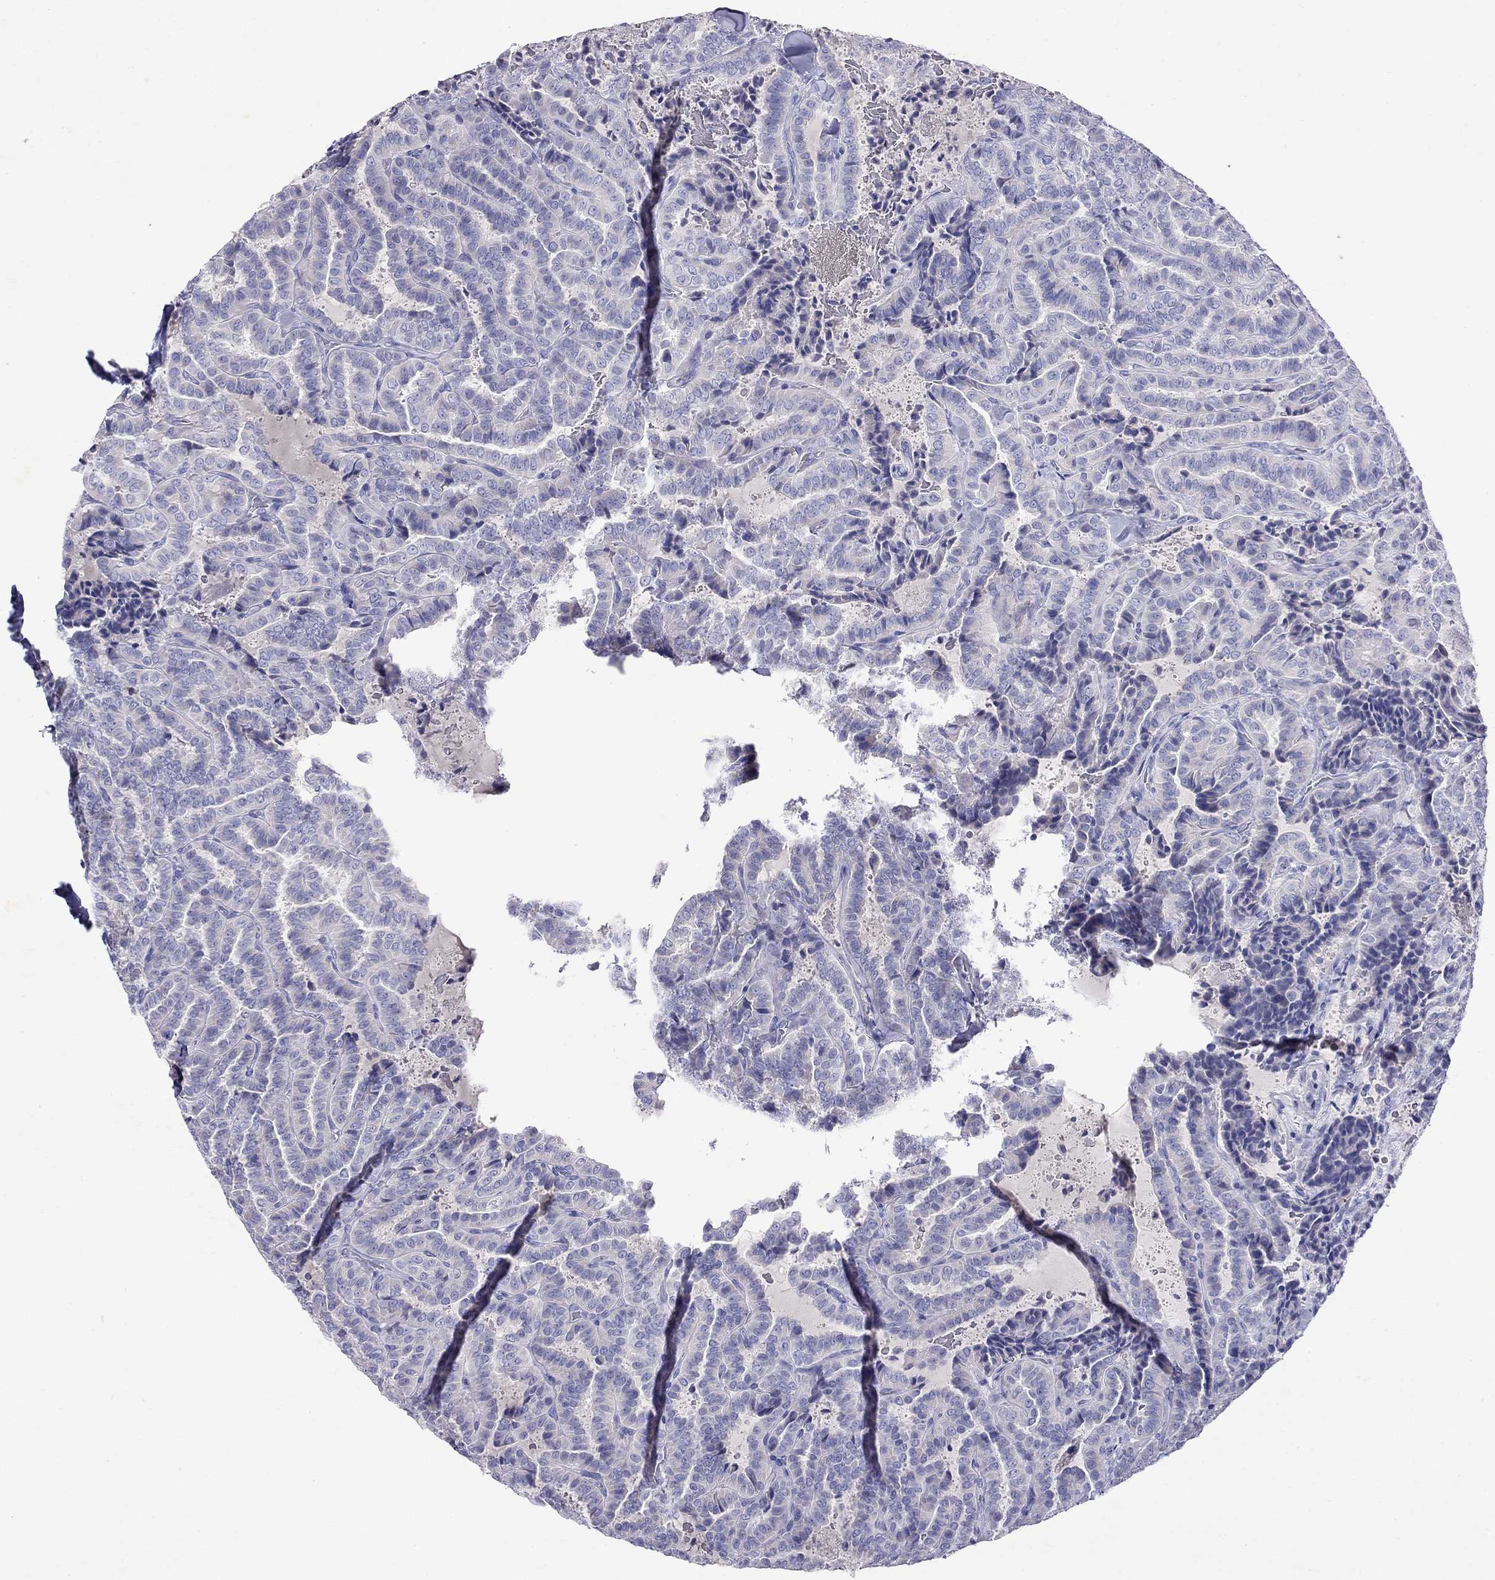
{"staining": {"intensity": "negative", "quantity": "none", "location": "none"}, "tissue": "thyroid cancer", "cell_type": "Tumor cells", "image_type": "cancer", "snomed": [{"axis": "morphology", "description": "Papillary adenocarcinoma, NOS"}, {"axis": "topography", "description": "Thyroid gland"}], "caption": "Tumor cells are negative for protein expression in human thyroid papillary adenocarcinoma.", "gene": "GNAT3", "patient": {"sex": "female", "age": 39}}